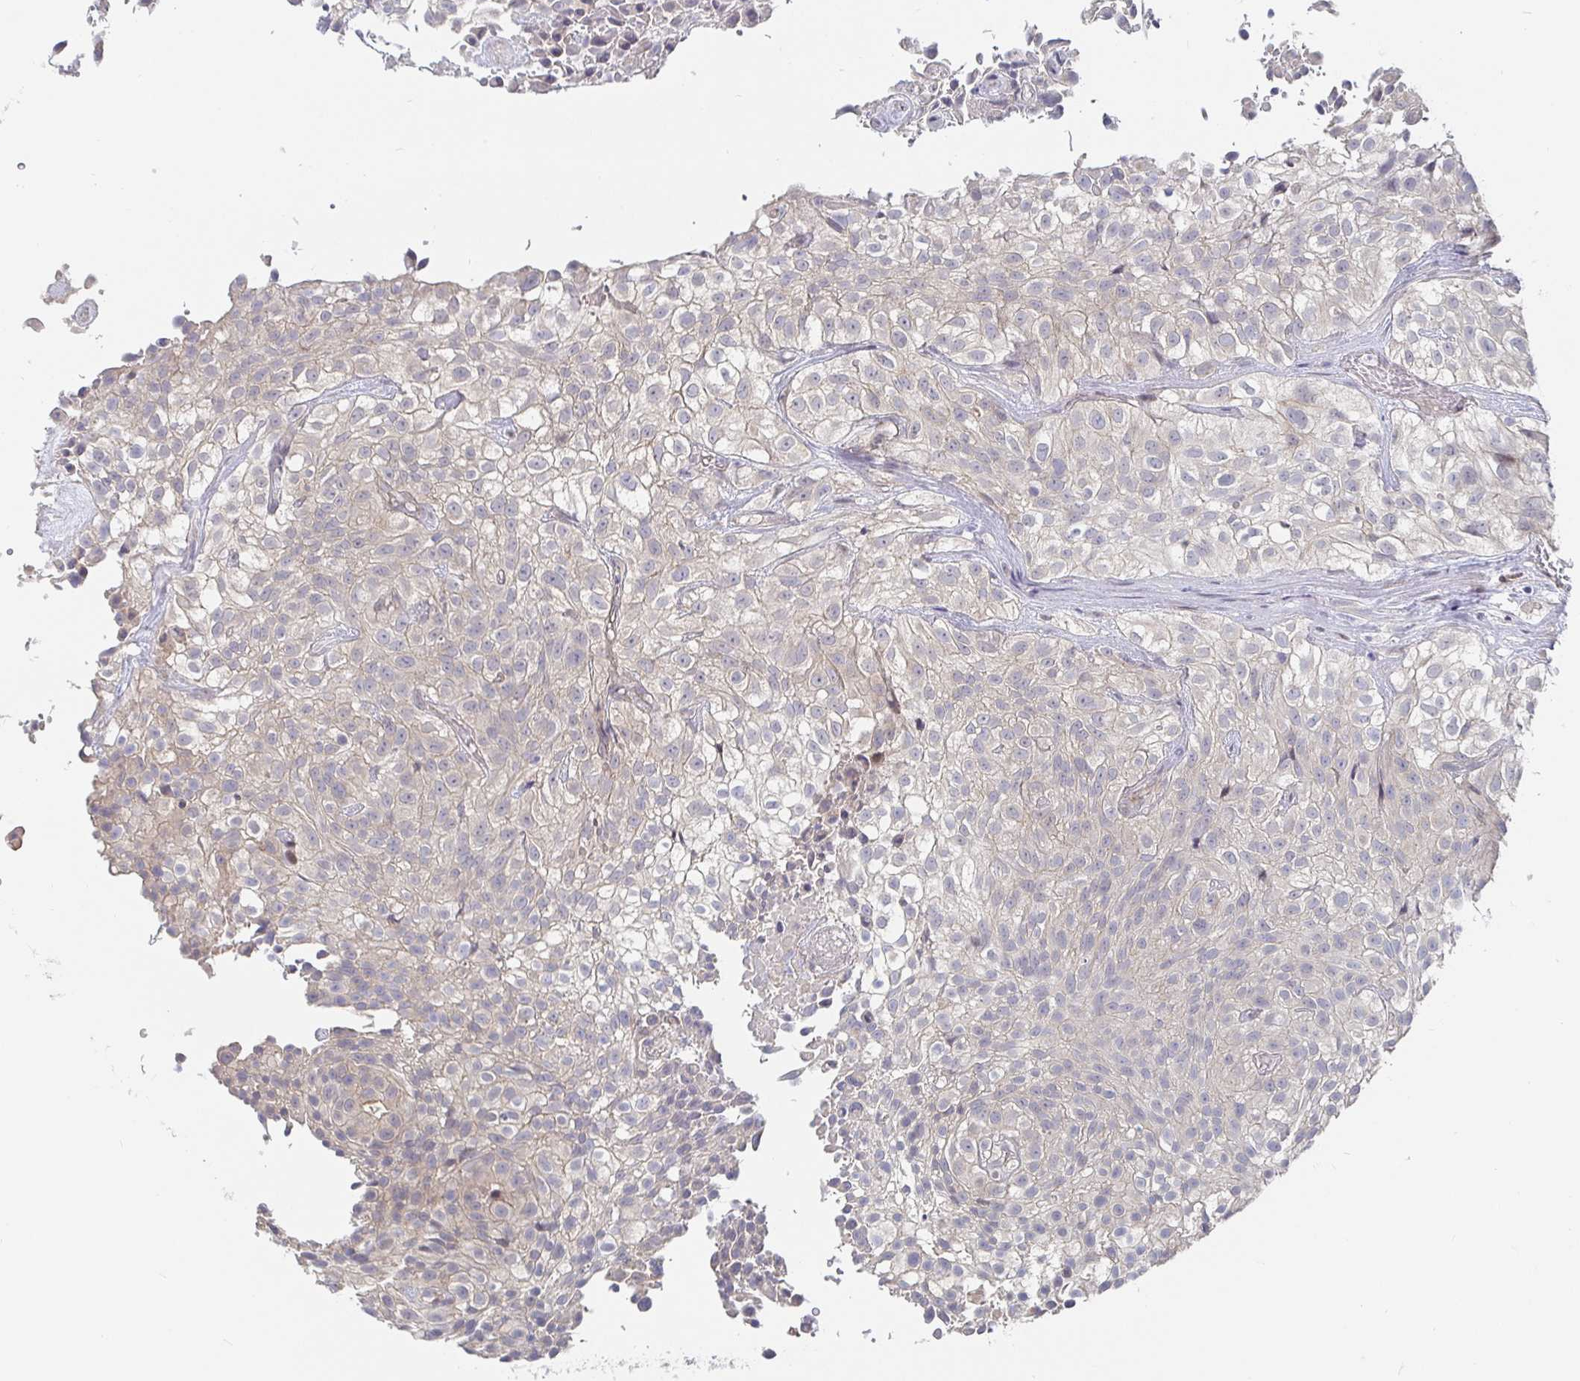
{"staining": {"intensity": "negative", "quantity": "none", "location": "none"}, "tissue": "urothelial cancer", "cell_type": "Tumor cells", "image_type": "cancer", "snomed": [{"axis": "morphology", "description": "Urothelial carcinoma, High grade"}, {"axis": "topography", "description": "Urinary bladder"}], "caption": "An IHC image of high-grade urothelial carcinoma is shown. There is no staining in tumor cells of high-grade urothelial carcinoma.", "gene": "MEIS1", "patient": {"sex": "male", "age": 56}}